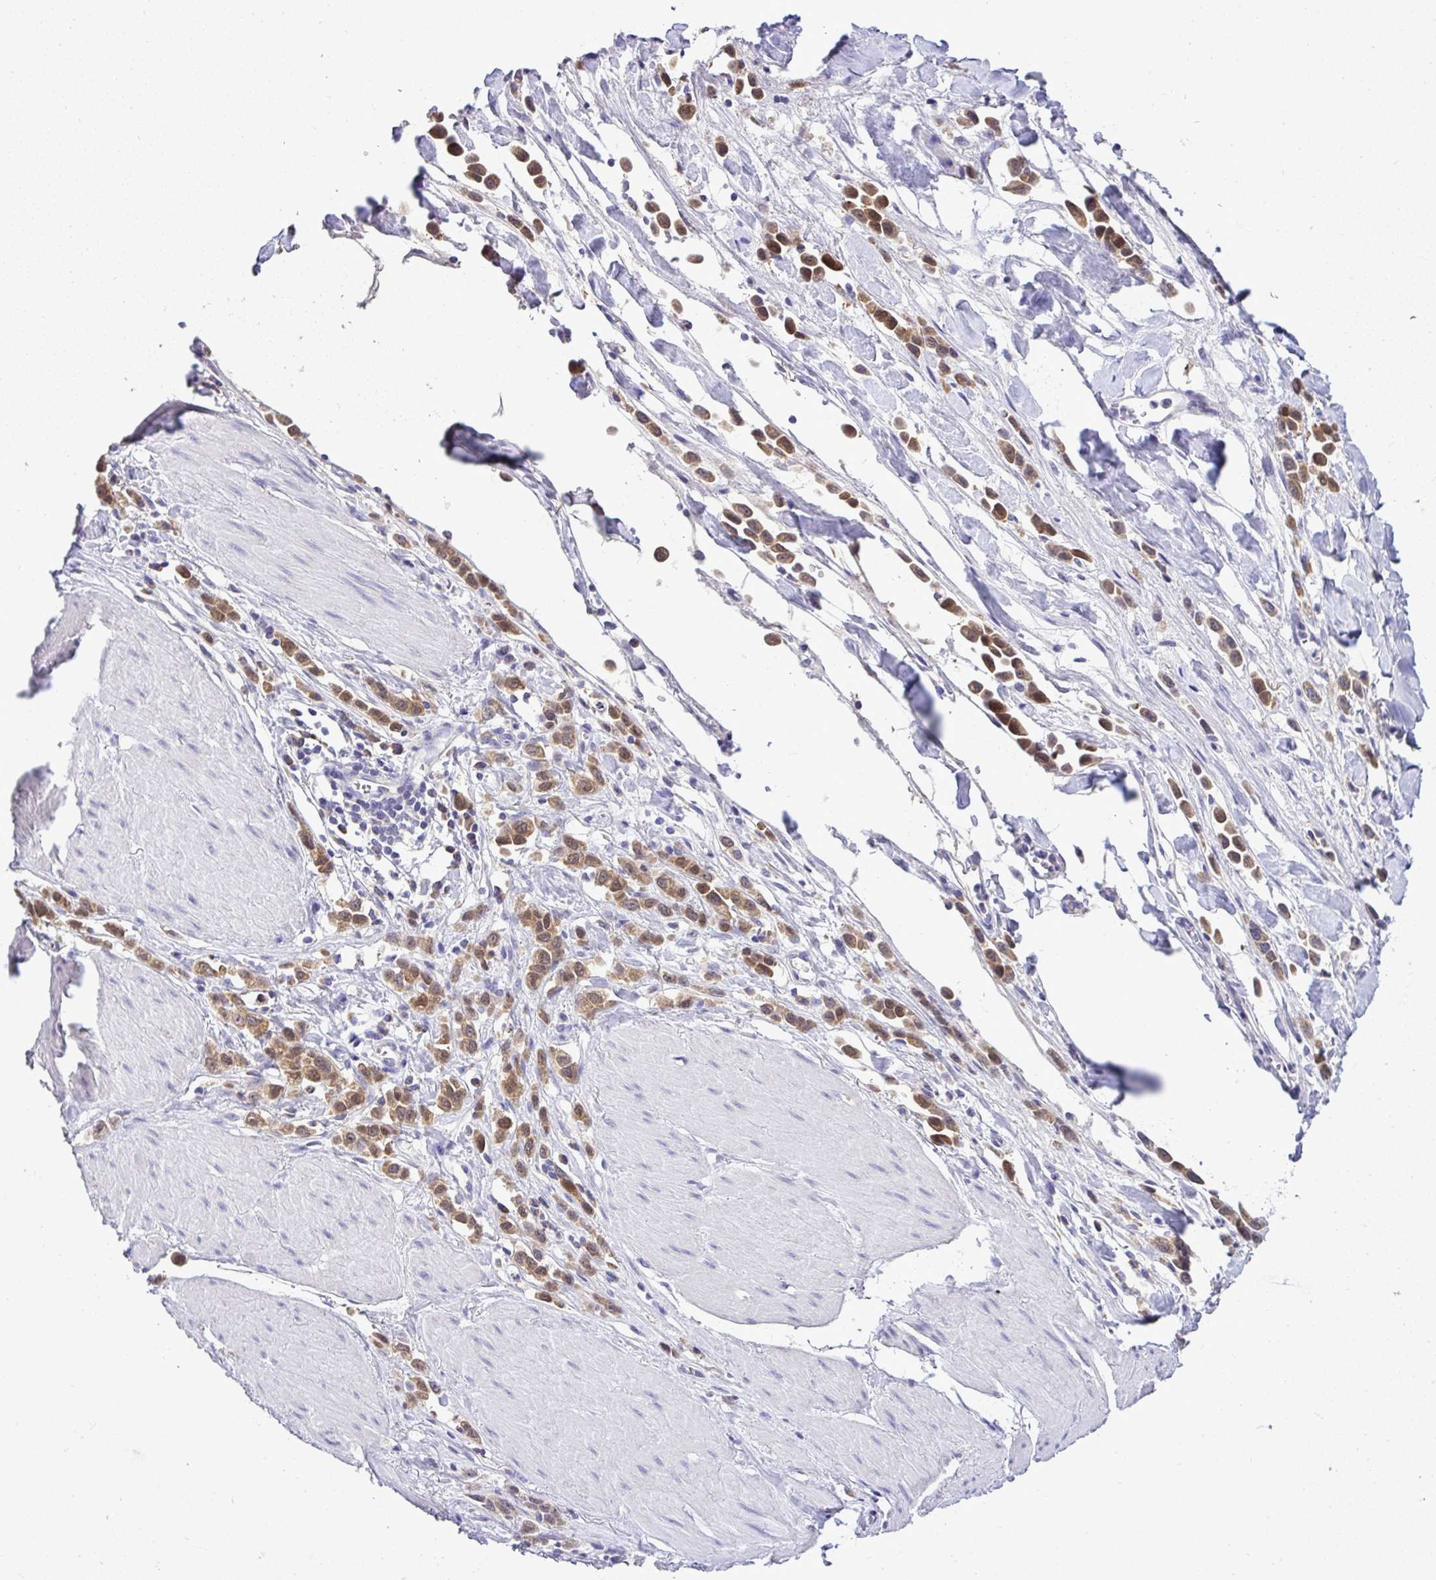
{"staining": {"intensity": "moderate", "quantity": ">75%", "location": "cytoplasmic/membranous"}, "tissue": "stomach cancer", "cell_type": "Tumor cells", "image_type": "cancer", "snomed": [{"axis": "morphology", "description": "Adenocarcinoma, NOS"}, {"axis": "topography", "description": "Stomach"}], "caption": "Stomach cancer stained for a protein displays moderate cytoplasmic/membranous positivity in tumor cells. (Brightfield microscopy of DAB IHC at high magnification).", "gene": "ST8SIA2", "patient": {"sex": "male", "age": 47}}